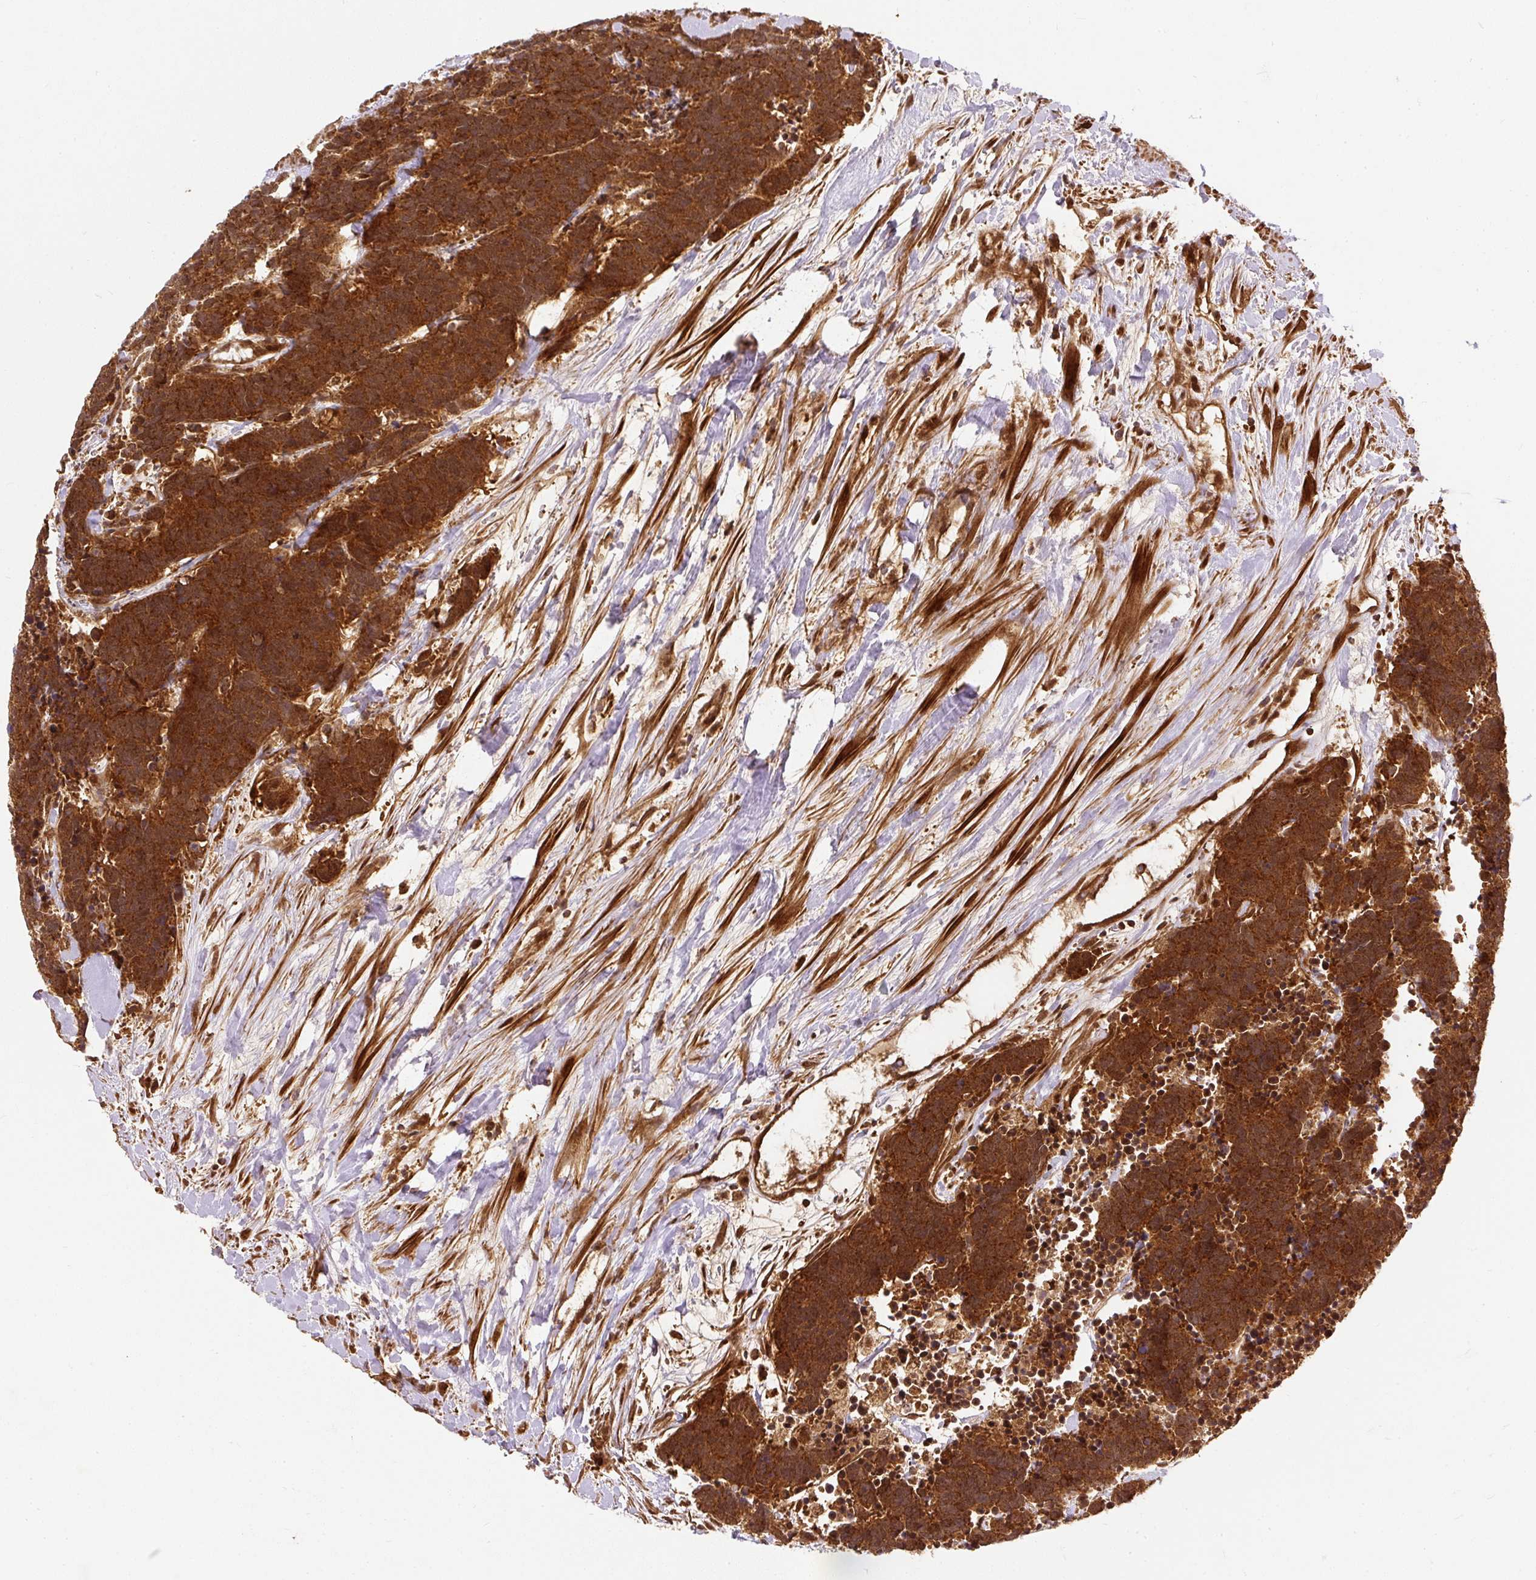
{"staining": {"intensity": "strong", "quantity": ">75%", "location": "cytoplasmic/membranous"}, "tissue": "carcinoid", "cell_type": "Tumor cells", "image_type": "cancer", "snomed": [{"axis": "morphology", "description": "Carcinoma, NOS"}, {"axis": "morphology", "description": "Carcinoid, malignant, NOS"}, {"axis": "topography", "description": "Prostate"}], "caption": "Brown immunohistochemical staining in human carcinoid reveals strong cytoplasmic/membranous positivity in about >75% of tumor cells. Nuclei are stained in blue.", "gene": "PSMD1", "patient": {"sex": "male", "age": 57}}